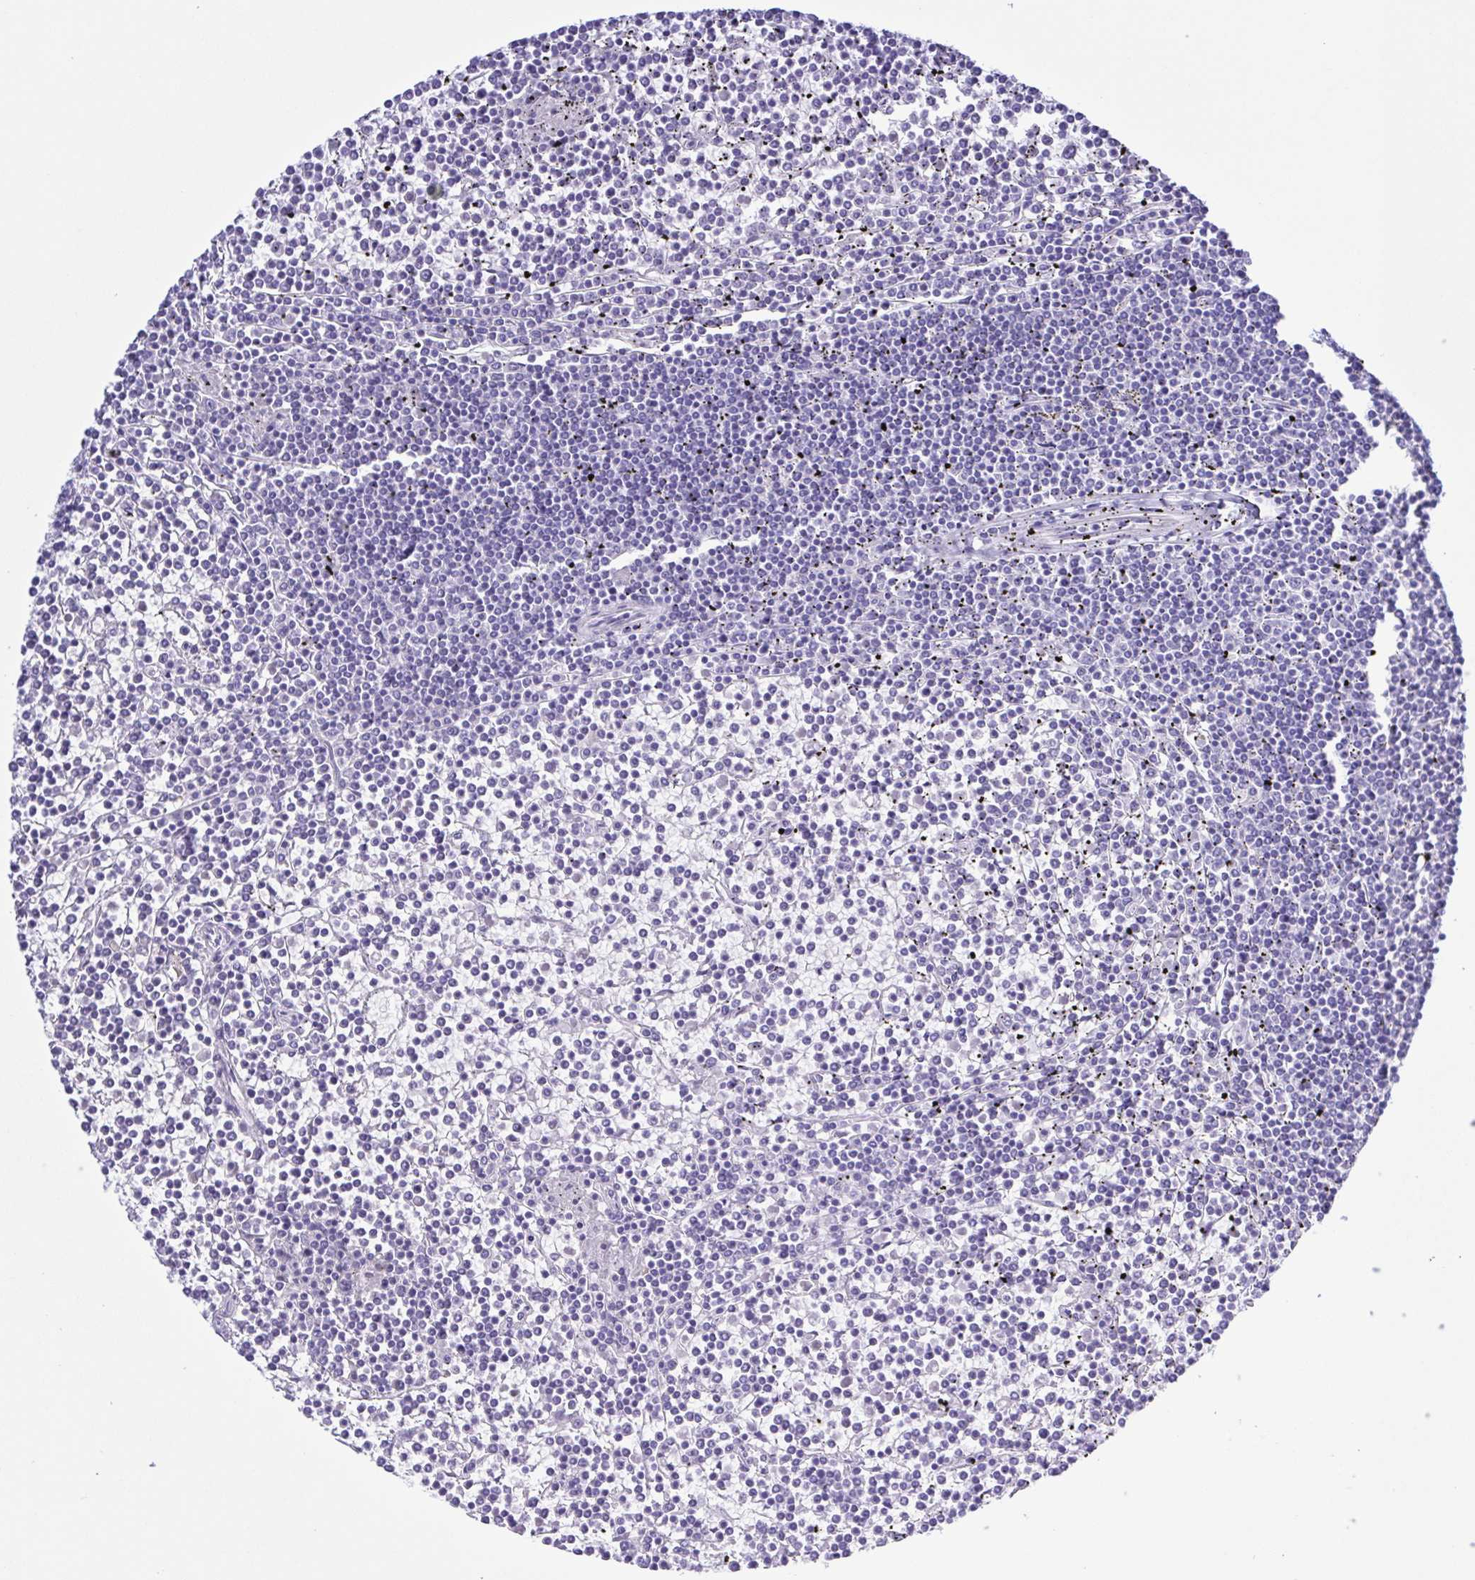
{"staining": {"intensity": "negative", "quantity": "none", "location": "none"}, "tissue": "lymphoma", "cell_type": "Tumor cells", "image_type": "cancer", "snomed": [{"axis": "morphology", "description": "Malignant lymphoma, non-Hodgkin's type, Low grade"}, {"axis": "topography", "description": "Spleen"}], "caption": "Low-grade malignant lymphoma, non-Hodgkin's type was stained to show a protein in brown. There is no significant staining in tumor cells.", "gene": "CYP11A1", "patient": {"sex": "female", "age": 19}}